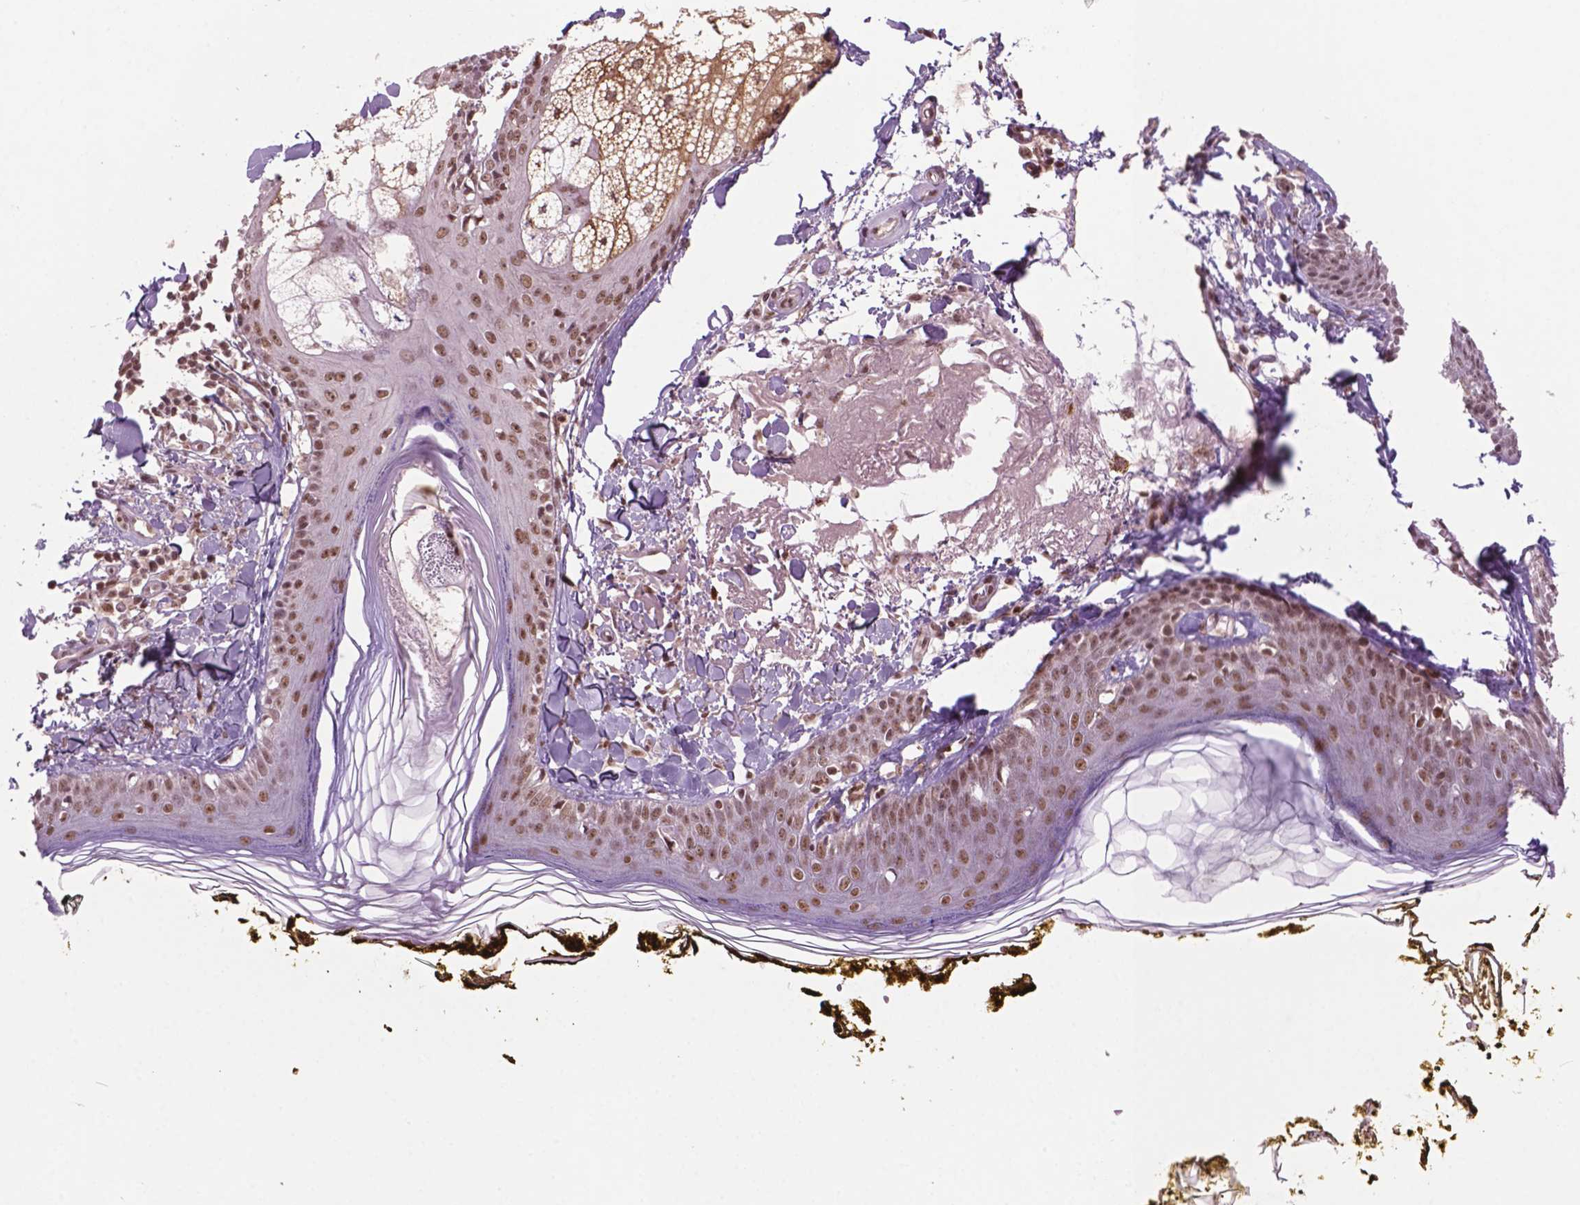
{"staining": {"intensity": "moderate", "quantity": ">75%", "location": "nuclear"}, "tissue": "skin", "cell_type": "Fibroblasts", "image_type": "normal", "snomed": [{"axis": "morphology", "description": "Normal tissue, NOS"}, {"axis": "topography", "description": "Skin"}], "caption": "The histopathology image reveals staining of unremarkable skin, revealing moderate nuclear protein positivity (brown color) within fibroblasts. (DAB (3,3'-diaminobenzidine) IHC, brown staining for protein, blue staining for nuclei).", "gene": "SIRT6", "patient": {"sex": "male", "age": 76}}